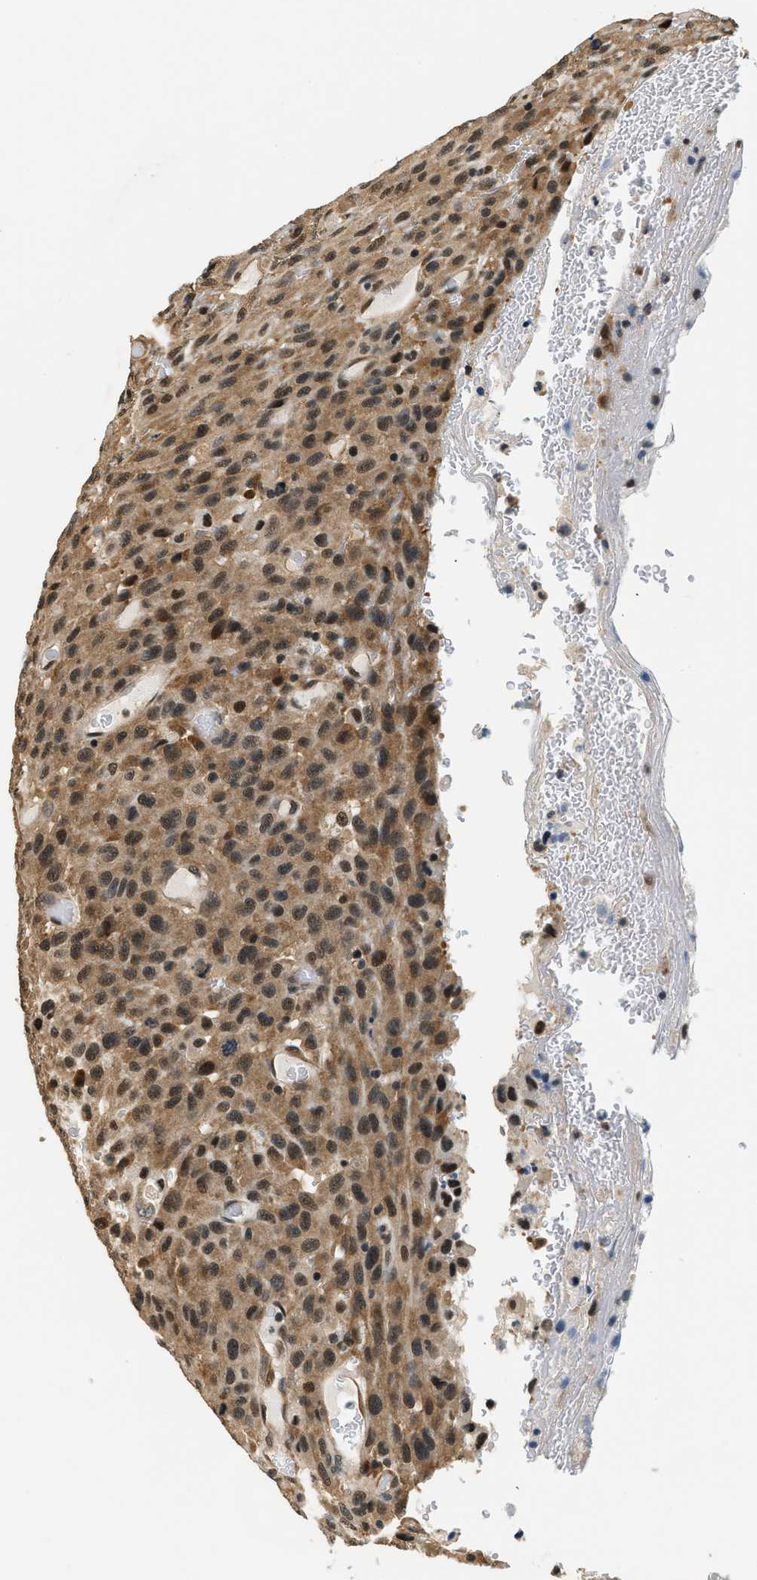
{"staining": {"intensity": "moderate", "quantity": ">75%", "location": "cytoplasmic/membranous,nuclear"}, "tissue": "urothelial cancer", "cell_type": "Tumor cells", "image_type": "cancer", "snomed": [{"axis": "morphology", "description": "Urothelial carcinoma, High grade"}, {"axis": "topography", "description": "Urinary bladder"}], "caption": "Protein expression analysis of human urothelial cancer reveals moderate cytoplasmic/membranous and nuclear expression in about >75% of tumor cells.", "gene": "PSMD3", "patient": {"sex": "male", "age": 66}}